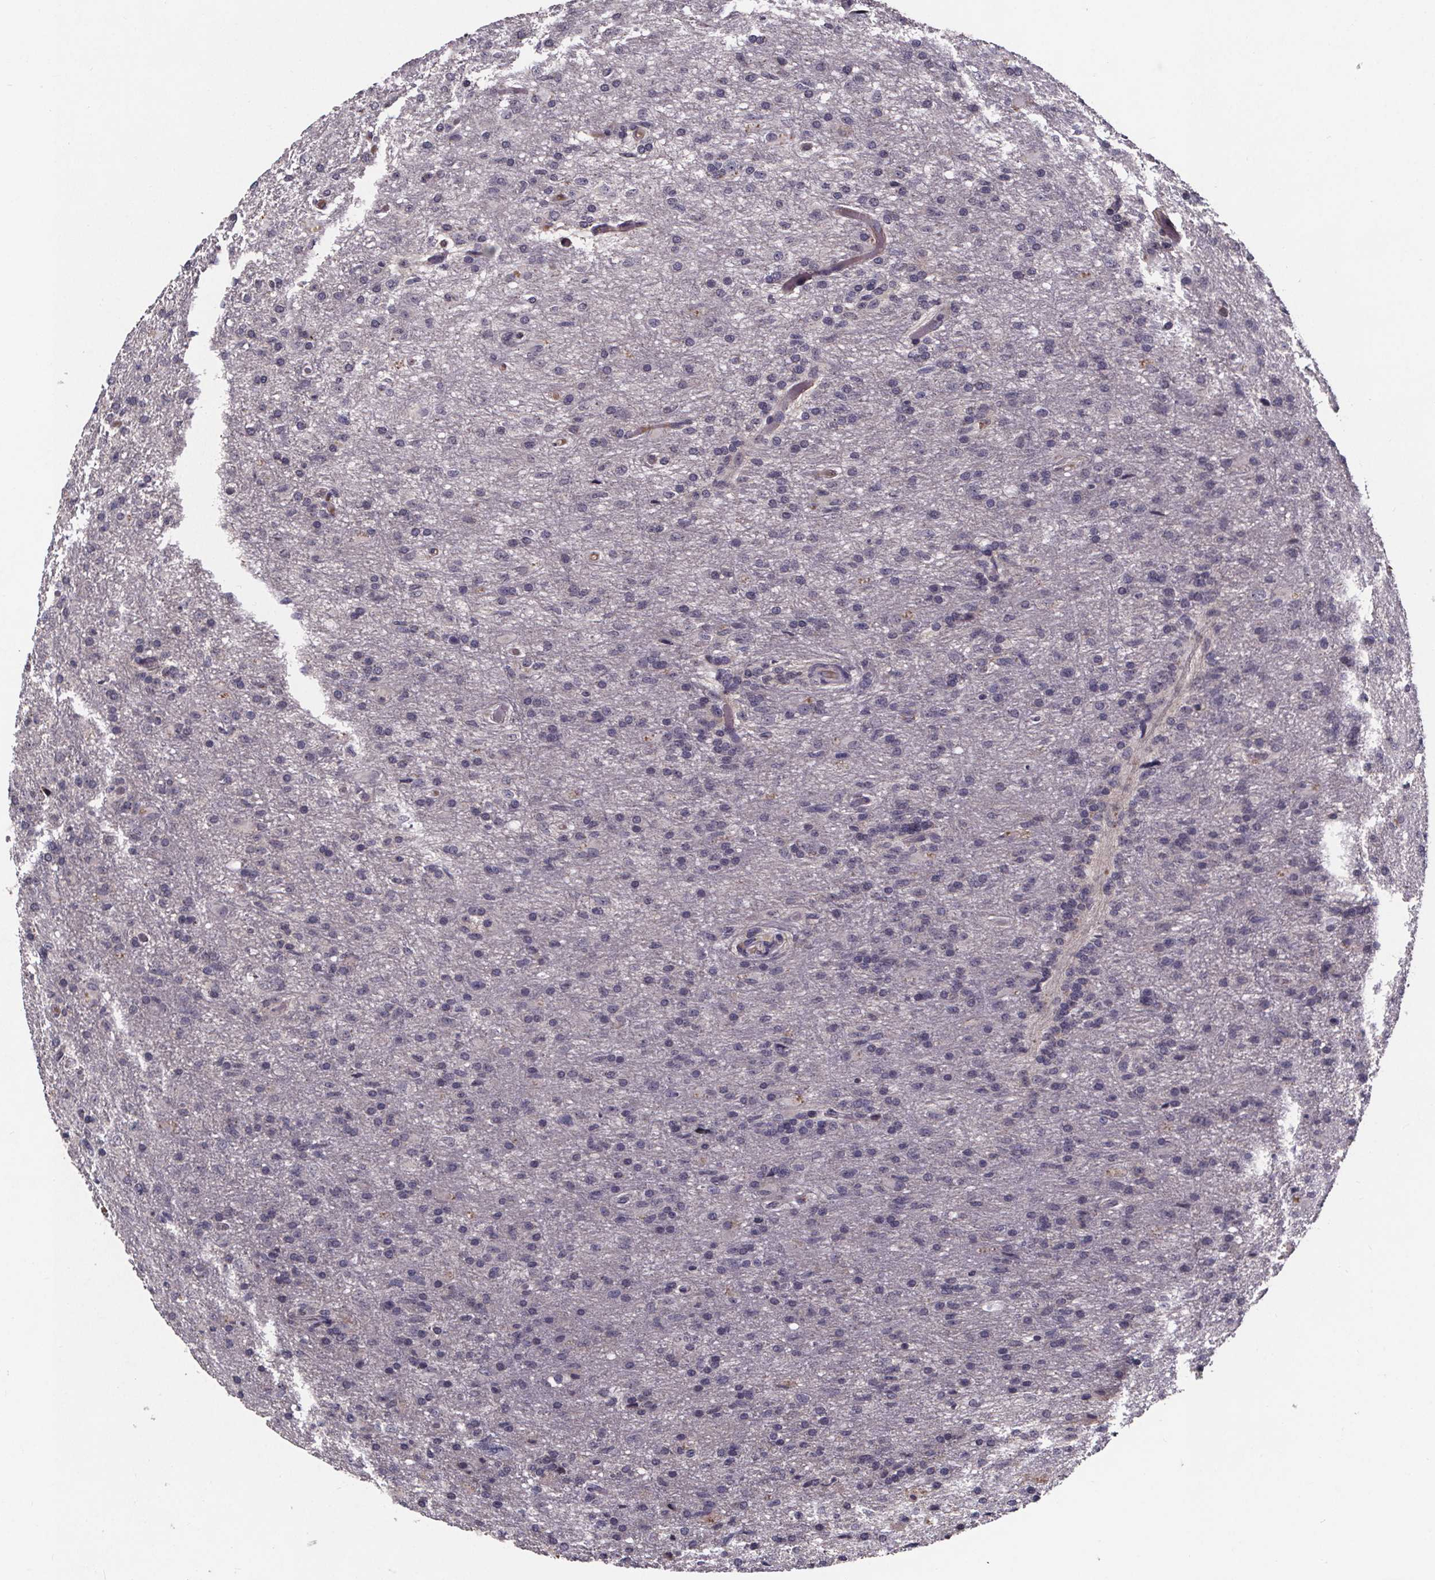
{"staining": {"intensity": "negative", "quantity": "none", "location": "none"}, "tissue": "glioma", "cell_type": "Tumor cells", "image_type": "cancer", "snomed": [{"axis": "morphology", "description": "Glioma, malignant, High grade"}, {"axis": "topography", "description": "Brain"}], "caption": "Immunohistochemistry histopathology image of neoplastic tissue: high-grade glioma (malignant) stained with DAB (3,3'-diaminobenzidine) displays no significant protein expression in tumor cells.", "gene": "NPHP4", "patient": {"sex": "male", "age": 68}}